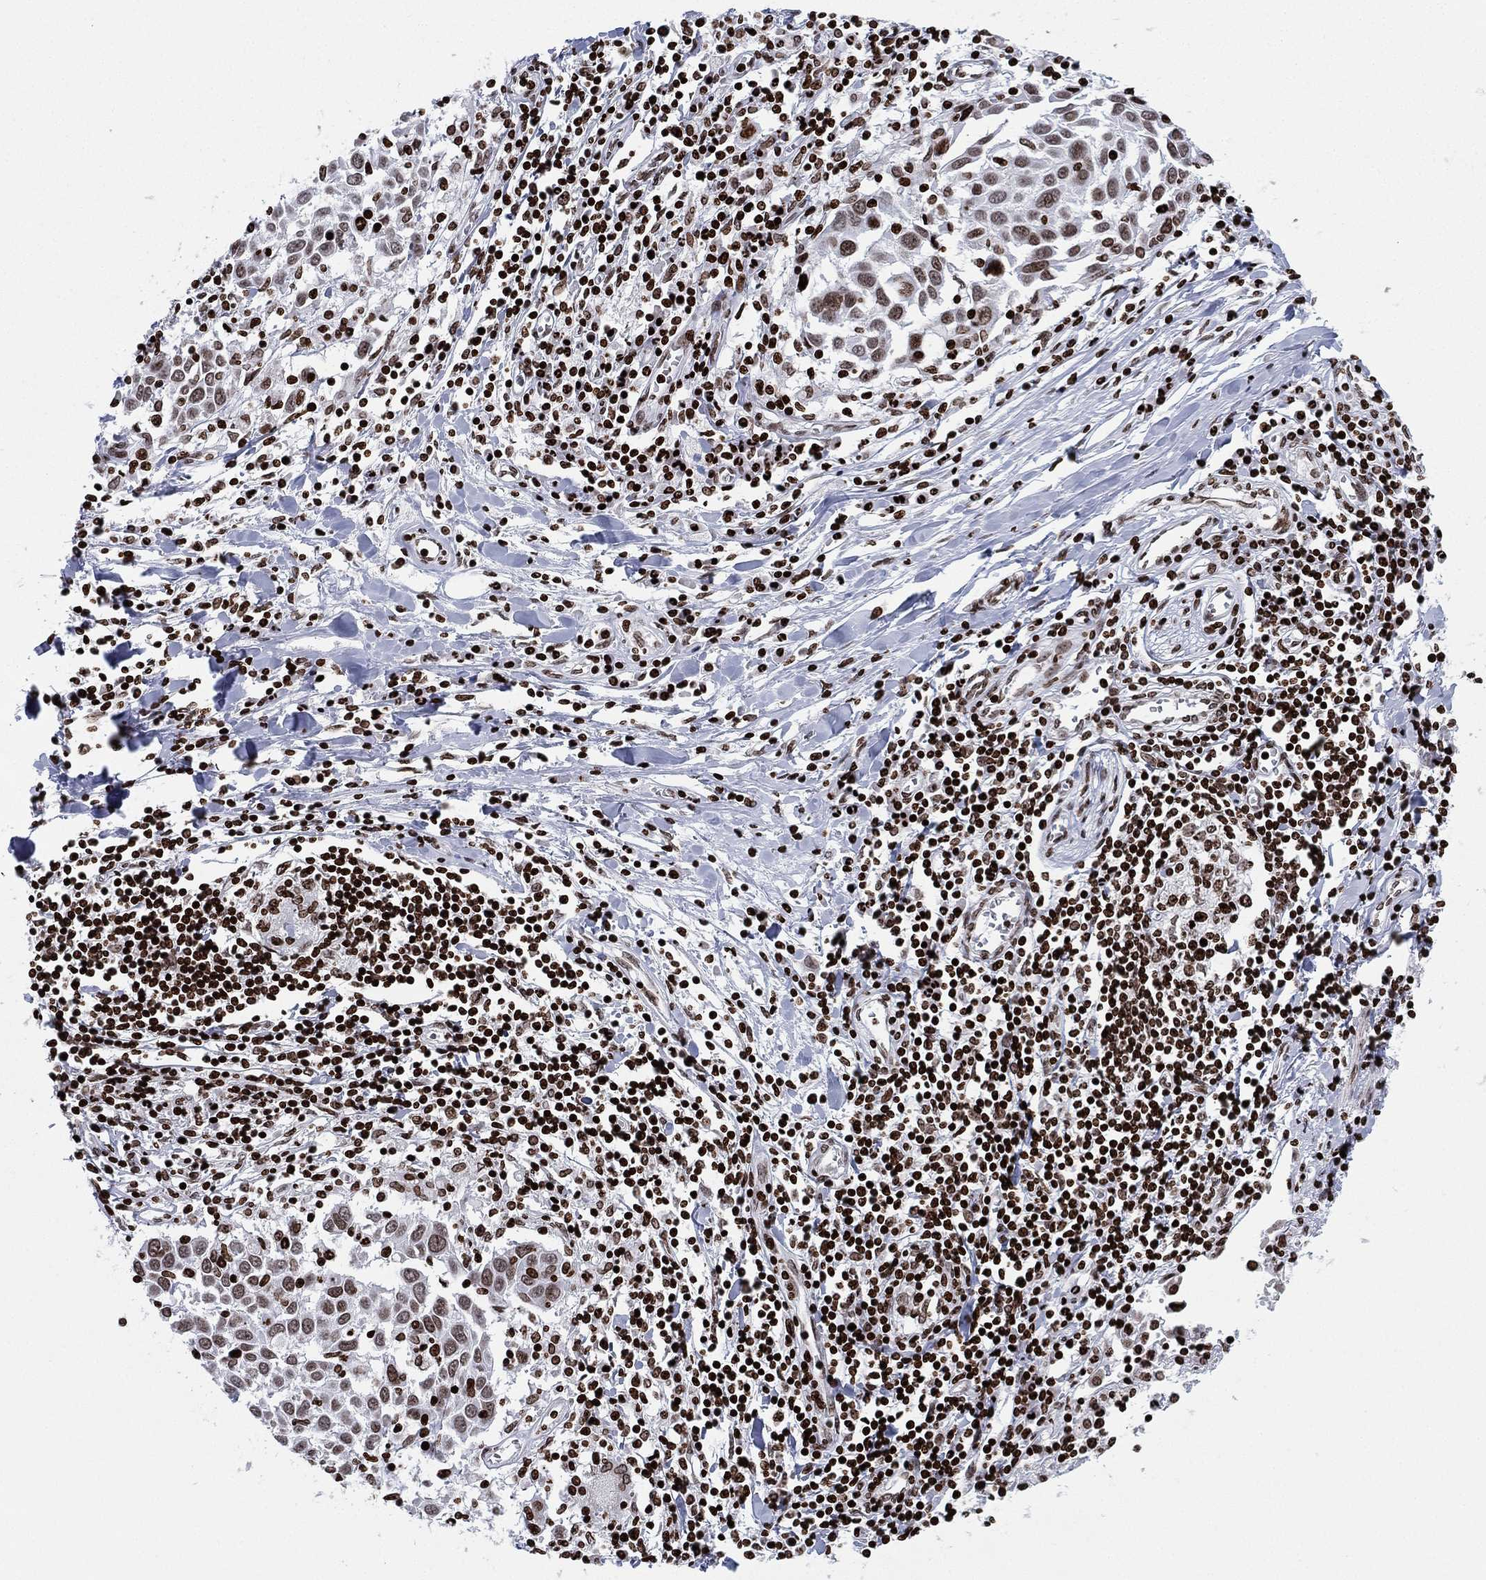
{"staining": {"intensity": "moderate", "quantity": "<25%", "location": "nuclear"}, "tissue": "lung cancer", "cell_type": "Tumor cells", "image_type": "cancer", "snomed": [{"axis": "morphology", "description": "Squamous cell carcinoma, NOS"}, {"axis": "topography", "description": "Lung"}], "caption": "Lung cancer was stained to show a protein in brown. There is low levels of moderate nuclear positivity in approximately <25% of tumor cells.", "gene": "MFSD14A", "patient": {"sex": "male", "age": 57}}